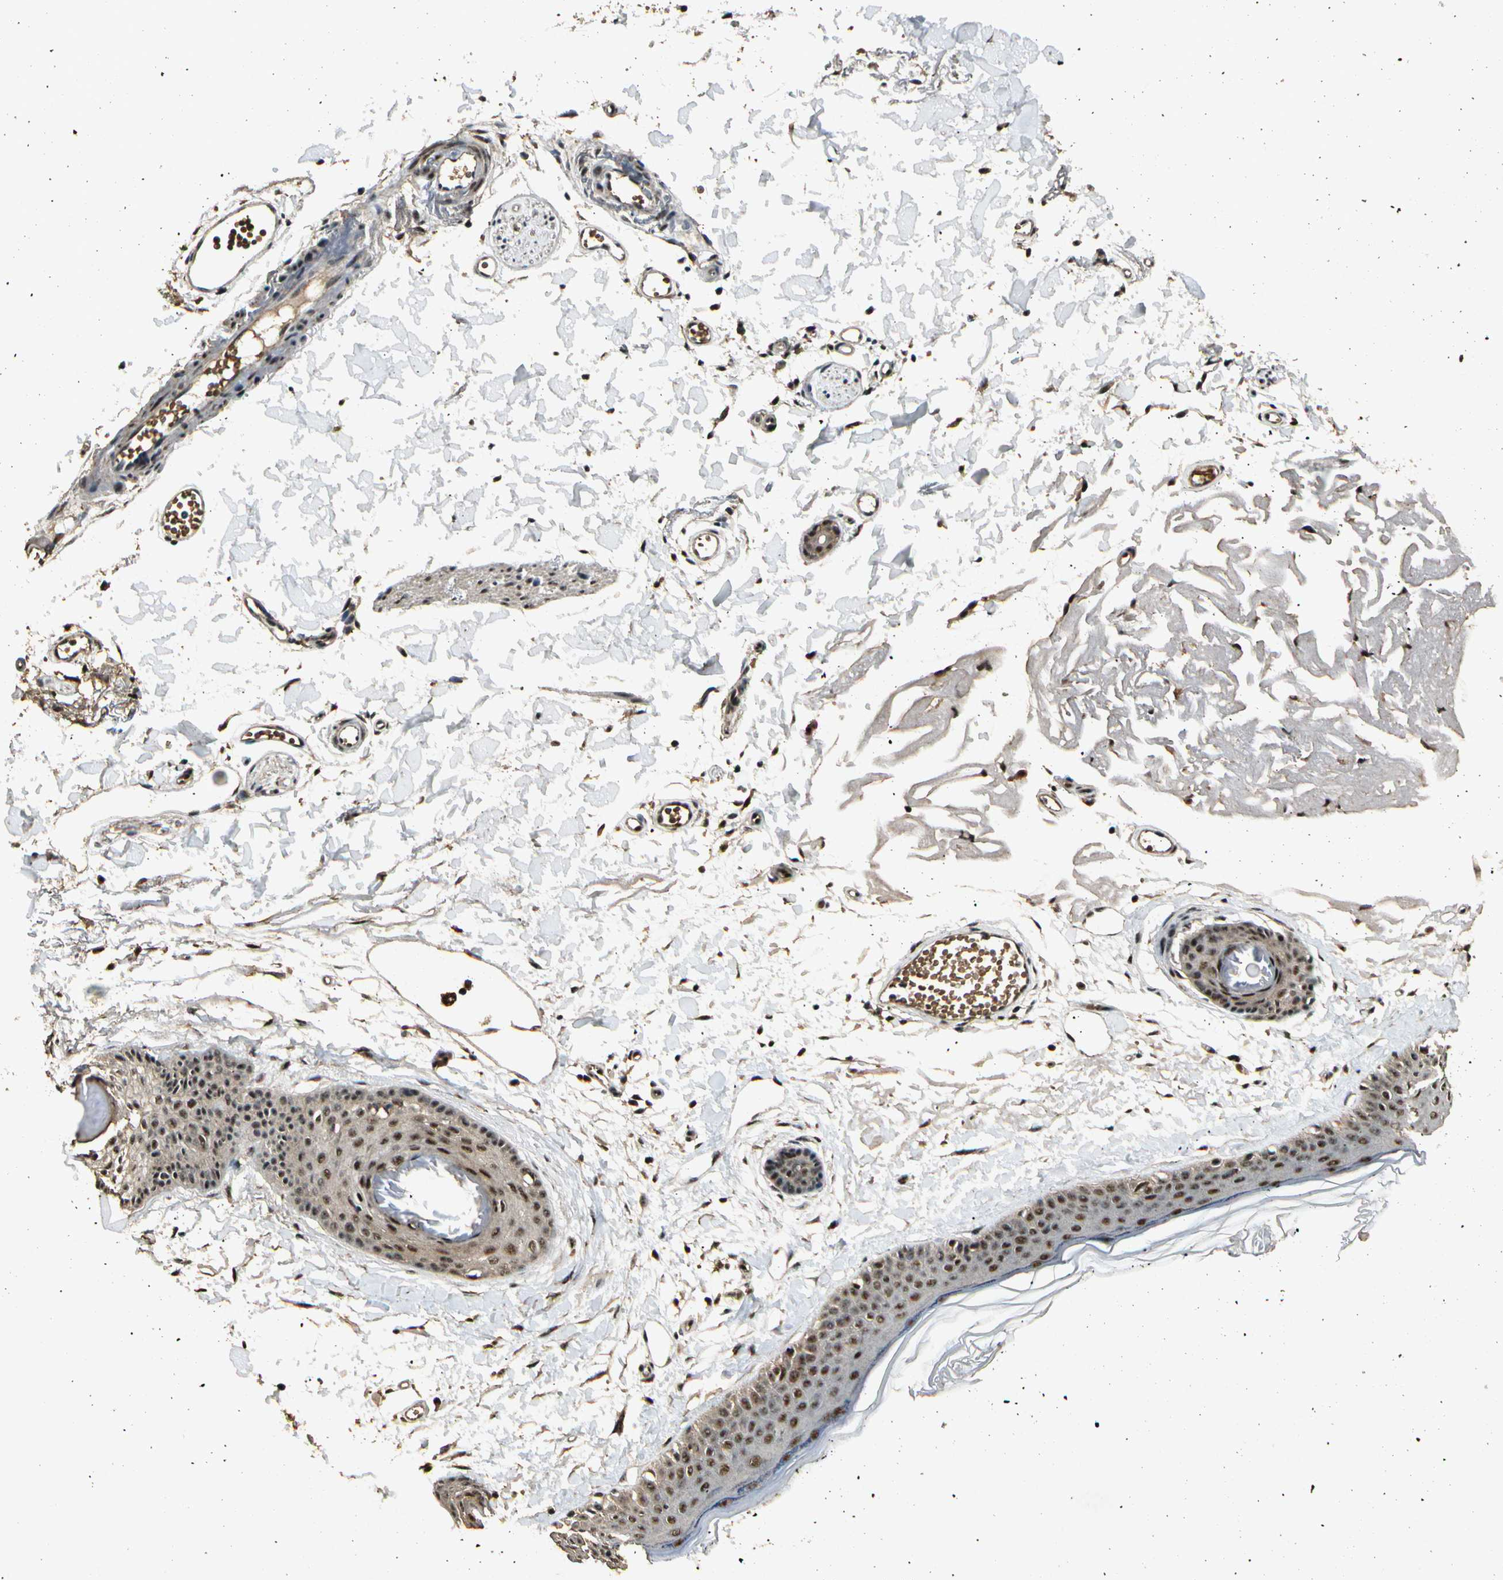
{"staining": {"intensity": "strong", "quantity": ">75%", "location": "nuclear"}, "tissue": "skin", "cell_type": "Fibroblasts", "image_type": "normal", "snomed": [{"axis": "morphology", "description": "Normal tissue, NOS"}, {"axis": "topography", "description": "Skin"}], "caption": "Unremarkable skin reveals strong nuclear positivity in approximately >75% of fibroblasts (Stains: DAB in brown, nuclei in blue, Microscopy: brightfield microscopy at high magnification)..", "gene": "RBM25", "patient": {"sex": "male", "age": 83}}